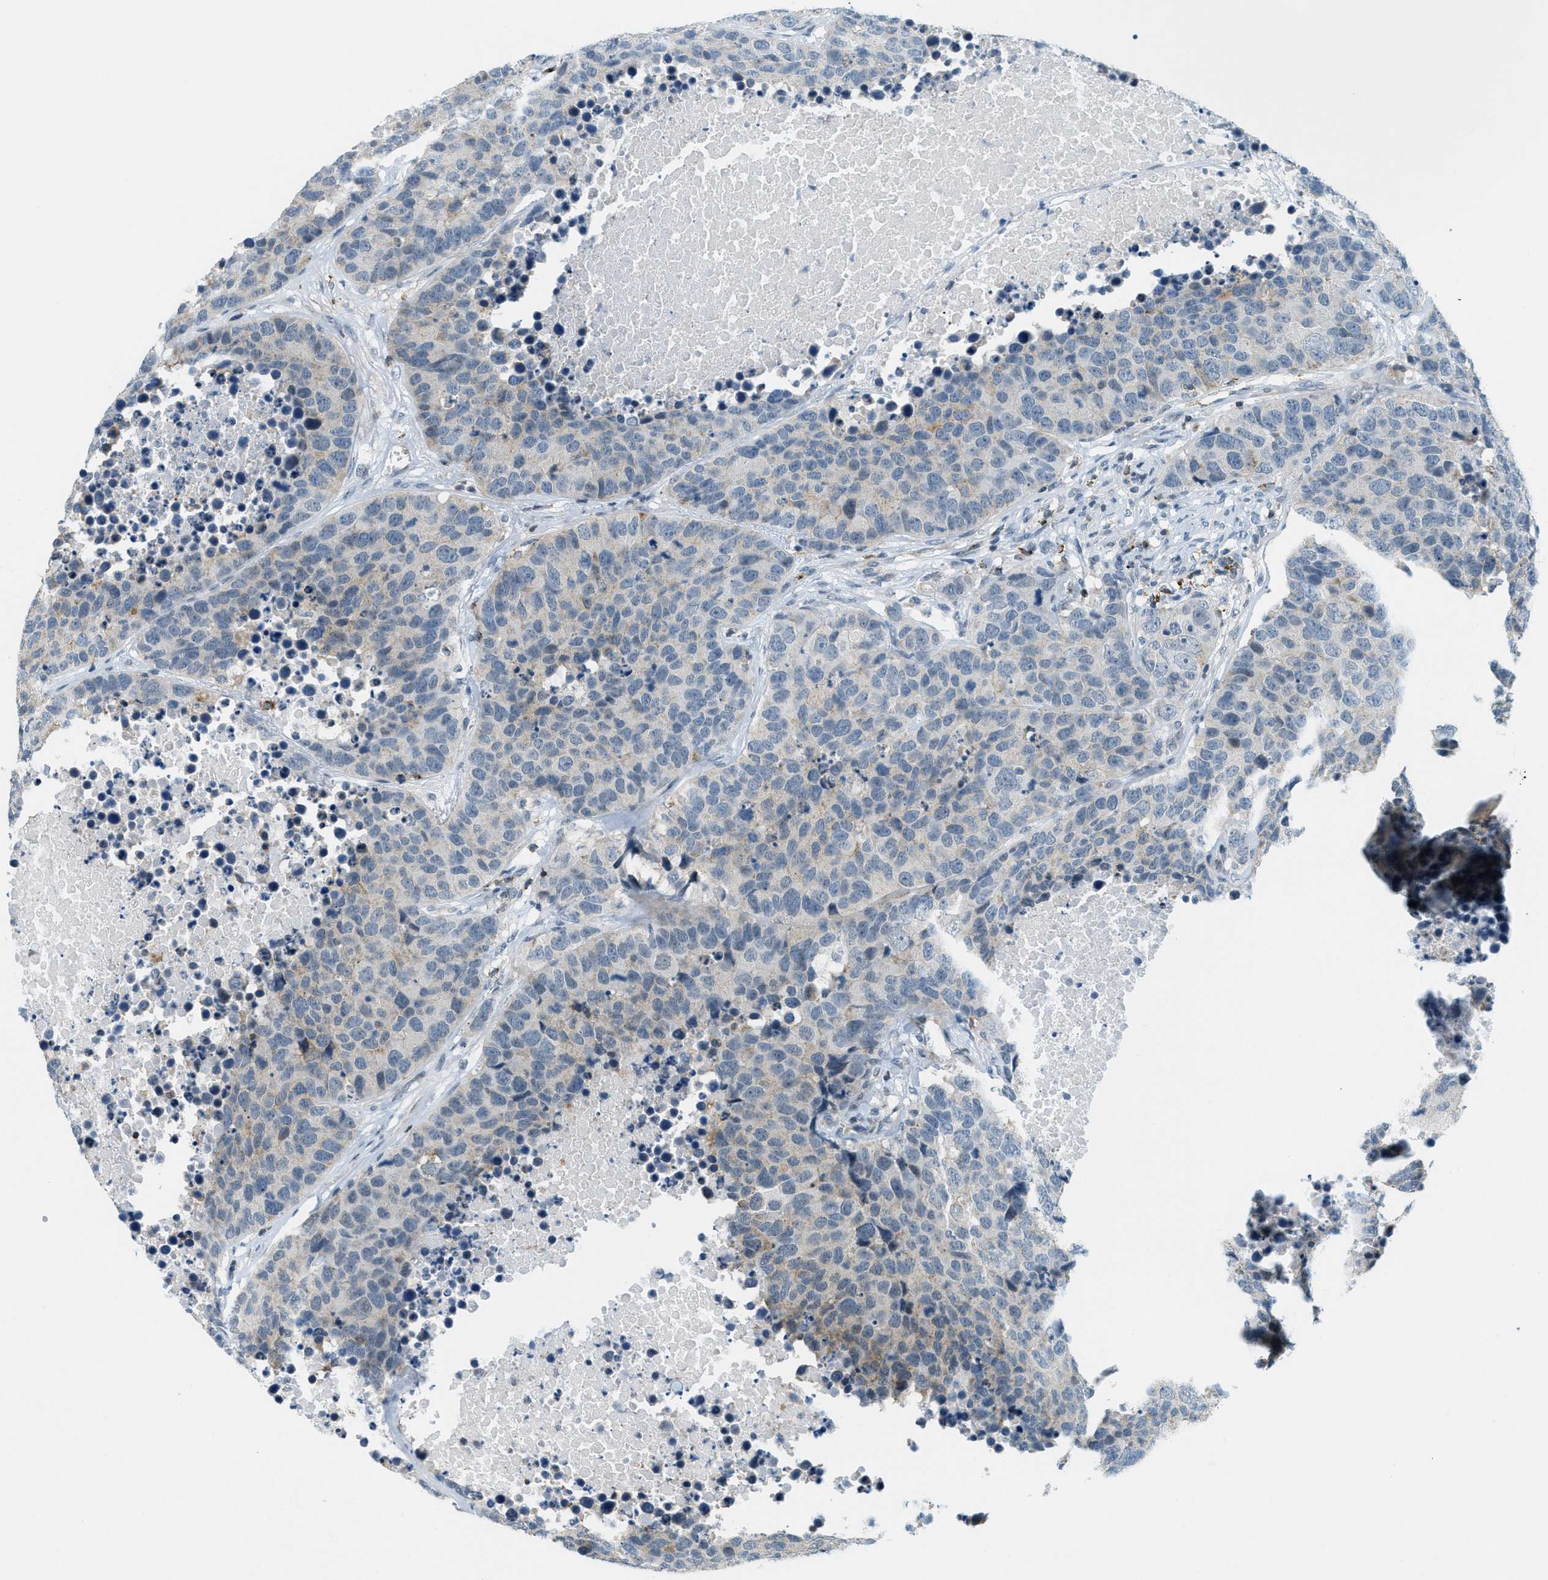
{"staining": {"intensity": "weak", "quantity": "25%-75%", "location": "cytoplasmic/membranous"}, "tissue": "carcinoid", "cell_type": "Tumor cells", "image_type": "cancer", "snomed": [{"axis": "morphology", "description": "Carcinoid, malignant, NOS"}, {"axis": "topography", "description": "Lung"}], "caption": "Brown immunohistochemical staining in human carcinoid displays weak cytoplasmic/membranous positivity in about 25%-75% of tumor cells.", "gene": "FYN", "patient": {"sex": "male", "age": 60}}